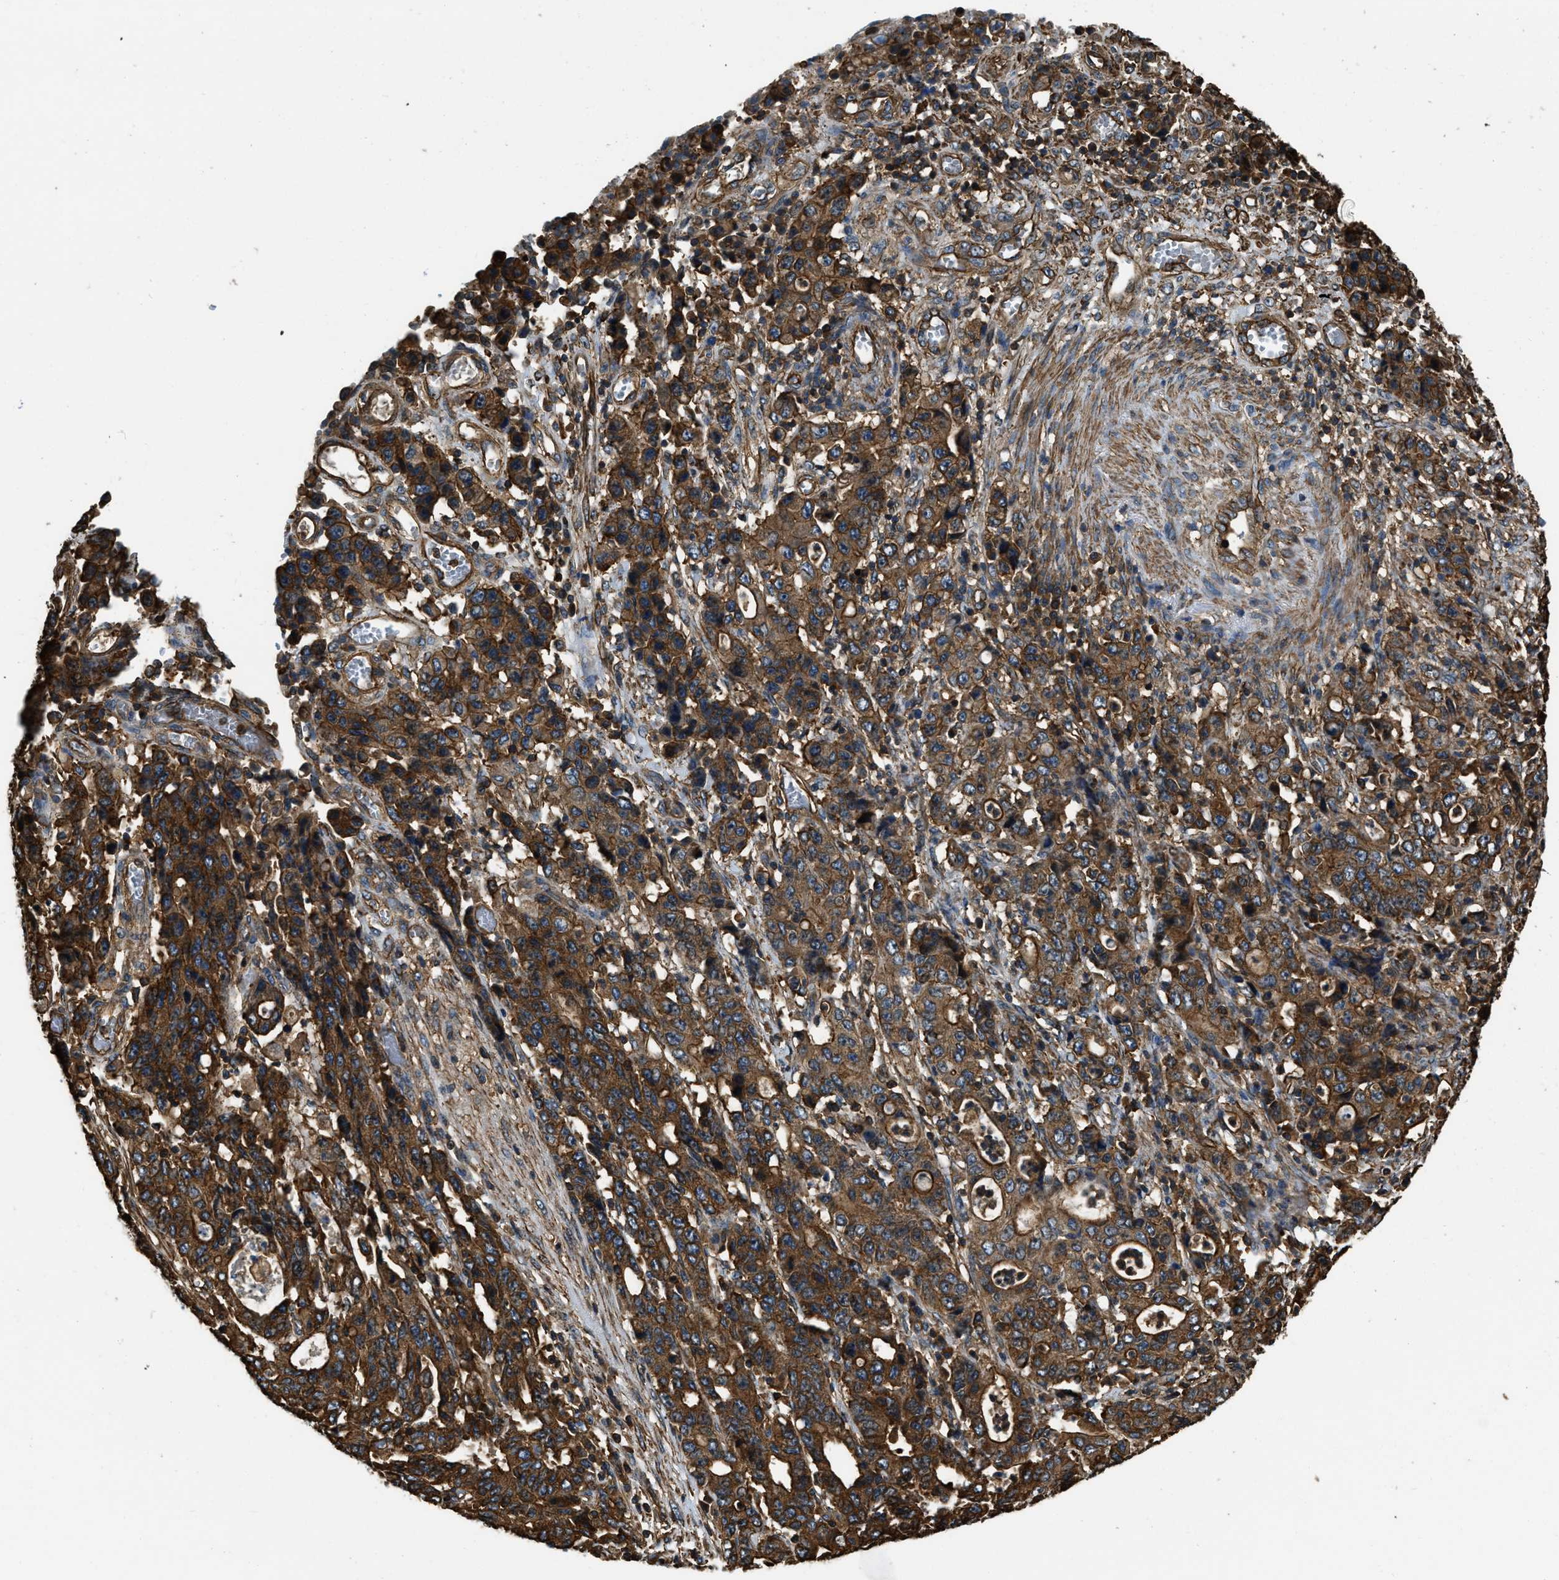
{"staining": {"intensity": "strong", "quantity": ">75%", "location": "cytoplasmic/membranous"}, "tissue": "stomach cancer", "cell_type": "Tumor cells", "image_type": "cancer", "snomed": [{"axis": "morphology", "description": "Adenocarcinoma, NOS"}, {"axis": "topography", "description": "Stomach, upper"}], "caption": "Immunohistochemical staining of stomach cancer shows high levels of strong cytoplasmic/membranous protein staining in approximately >75% of tumor cells.", "gene": "YARS1", "patient": {"sex": "male", "age": 69}}